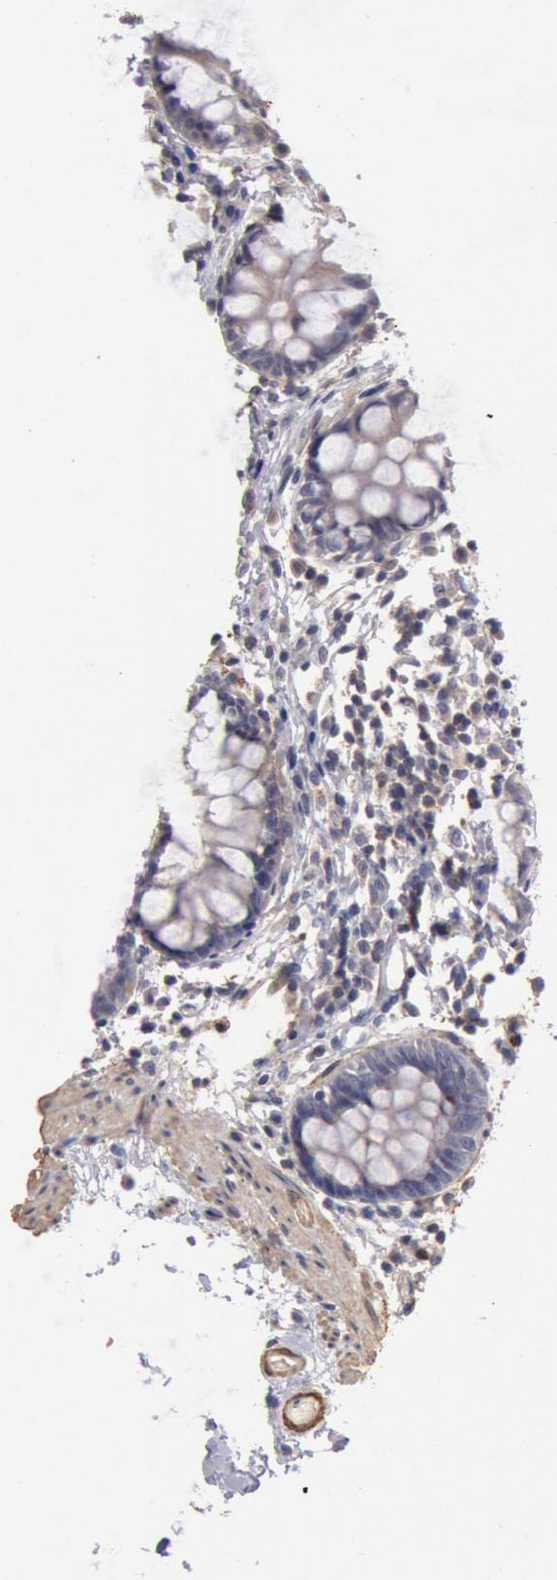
{"staining": {"intensity": "negative", "quantity": "none", "location": "none"}, "tissue": "colon", "cell_type": "Endothelial cells", "image_type": "normal", "snomed": [{"axis": "morphology", "description": "Normal tissue, NOS"}, {"axis": "topography", "description": "Smooth muscle"}, {"axis": "topography", "description": "Colon"}], "caption": "Histopathology image shows no significant protein positivity in endothelial cells of unremarkable colon.", "gene": "TMED8", "patient": {"sex": "male", "age": 67}}